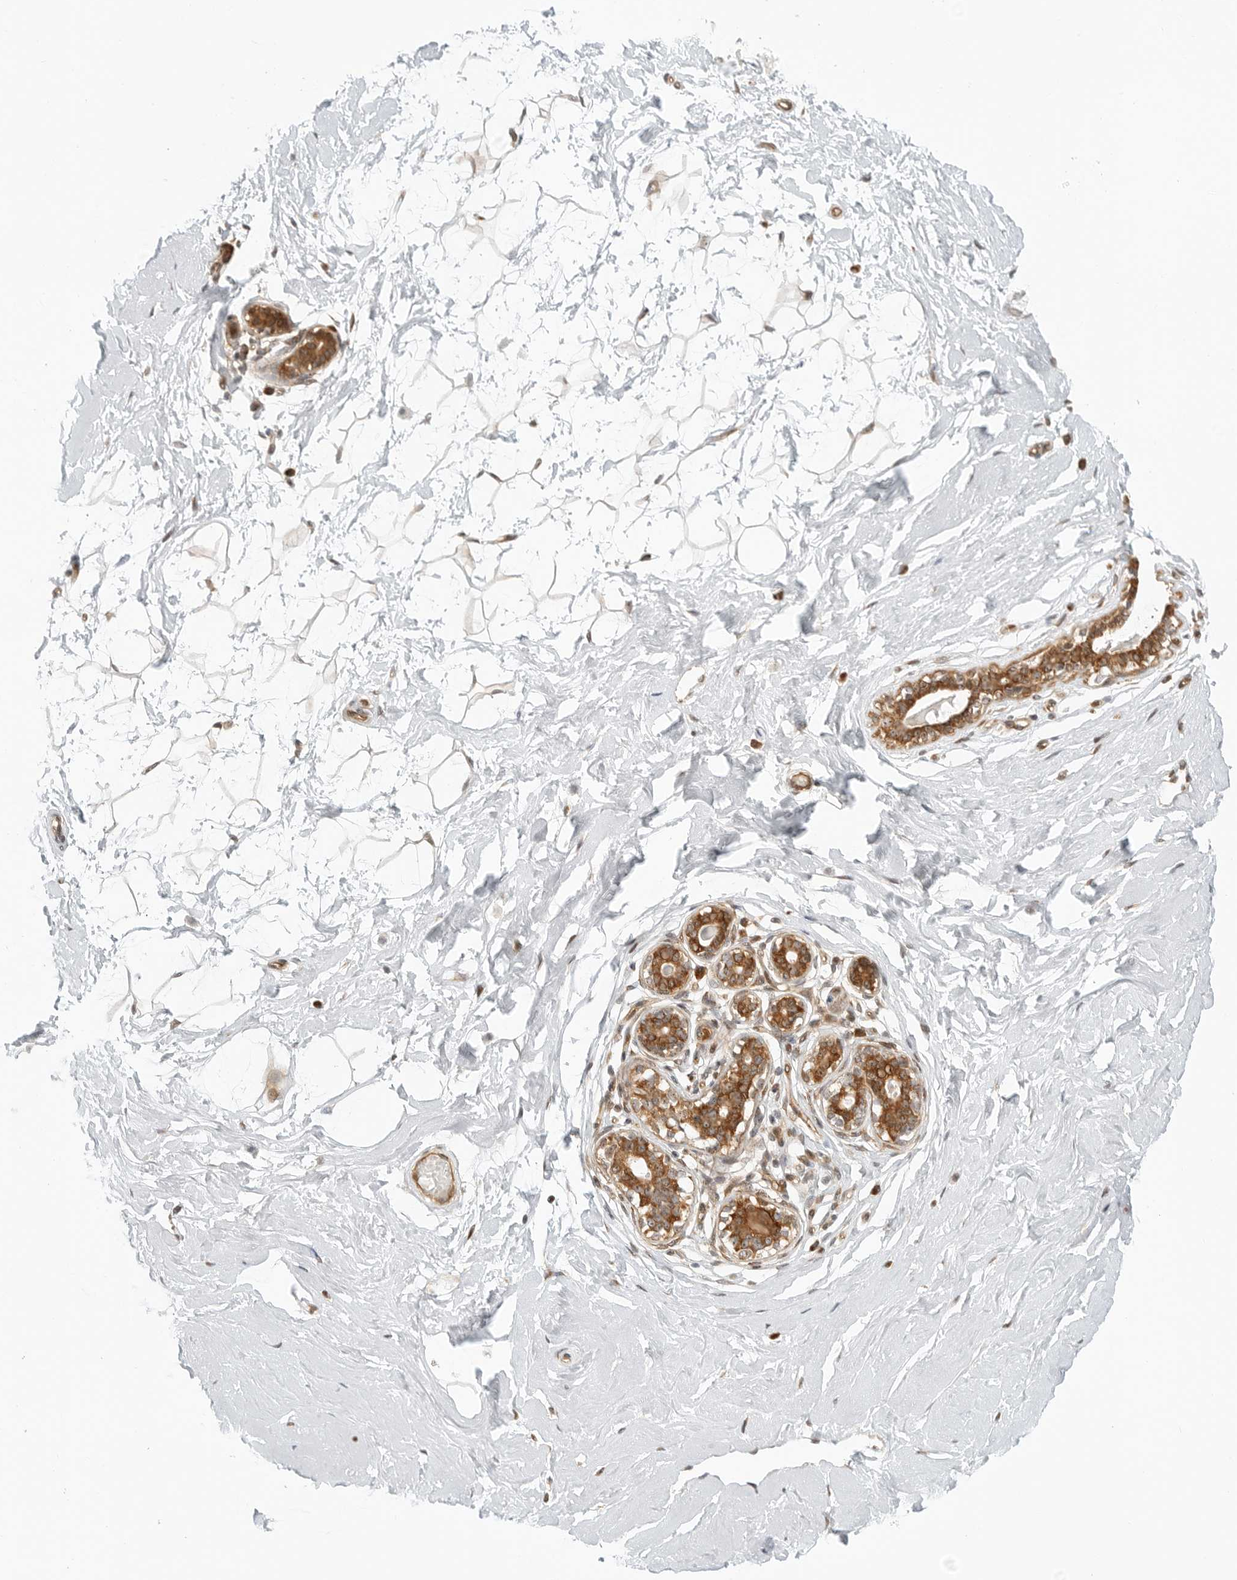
{"staining": {"intensity": "weak", "quantity": "25%-75%", "location": "cytoplasmic/membranous"}, "tissue": "breast", "cell_type": "Adipocytes", "image_type": "normal", "snomed": [{"axis": "morphology", "description": "Normal tissue, NOS"}, {"axis": "morphology", "description": "Adenoma, NOS"}, {"axis": "topography", "description": "Breast"}], "caption": "Adipocytes exhibit low levels of weak cytoplasmic/membranous staining in approximately 25%-75% of cells in unremarkable human breast.", "gene": "DSCC1", "patient": {"sex": "female", "age": 23}}